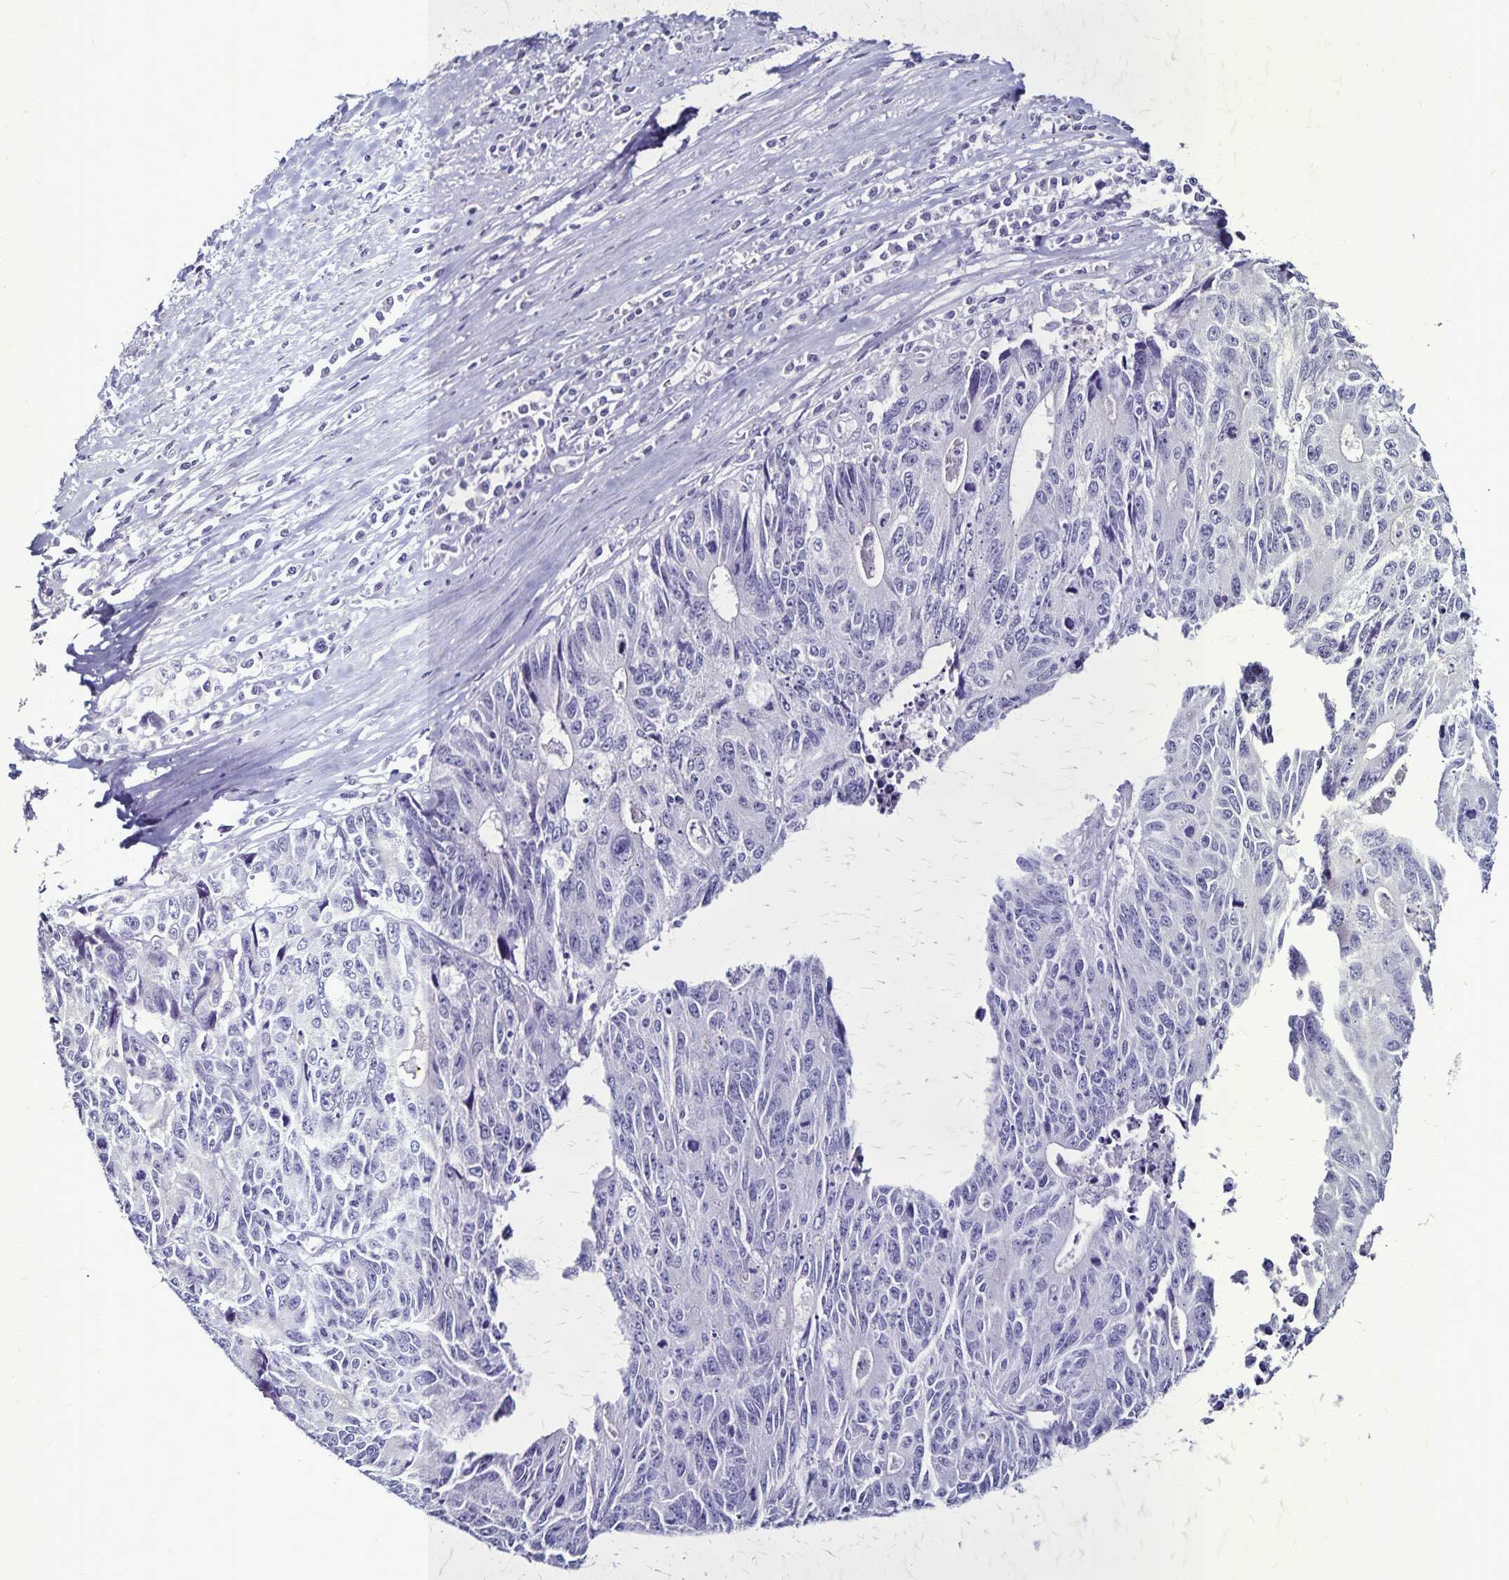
{"staining": {"intensity": "negative", "quantity": "none", "location": "none"}, "tissue": "liver cancer", "cell_type": "Tumor cells", "image_type": "cancer", "snomed": [{"axis": "morphology", "description": "Cholangiocarcinoma"}, {"axis": "topography", "description": "Liver"}], "caption": "High magnification brightfield microscopy of liver cancer stained with DAB (3,3'-diaminobenzidine) (brown) and counterstained with hematoxylin (blue): tumor cells show no significant staining.", "gene": "PLXNA4", "patient": {"sex": "male", "age": 65}}